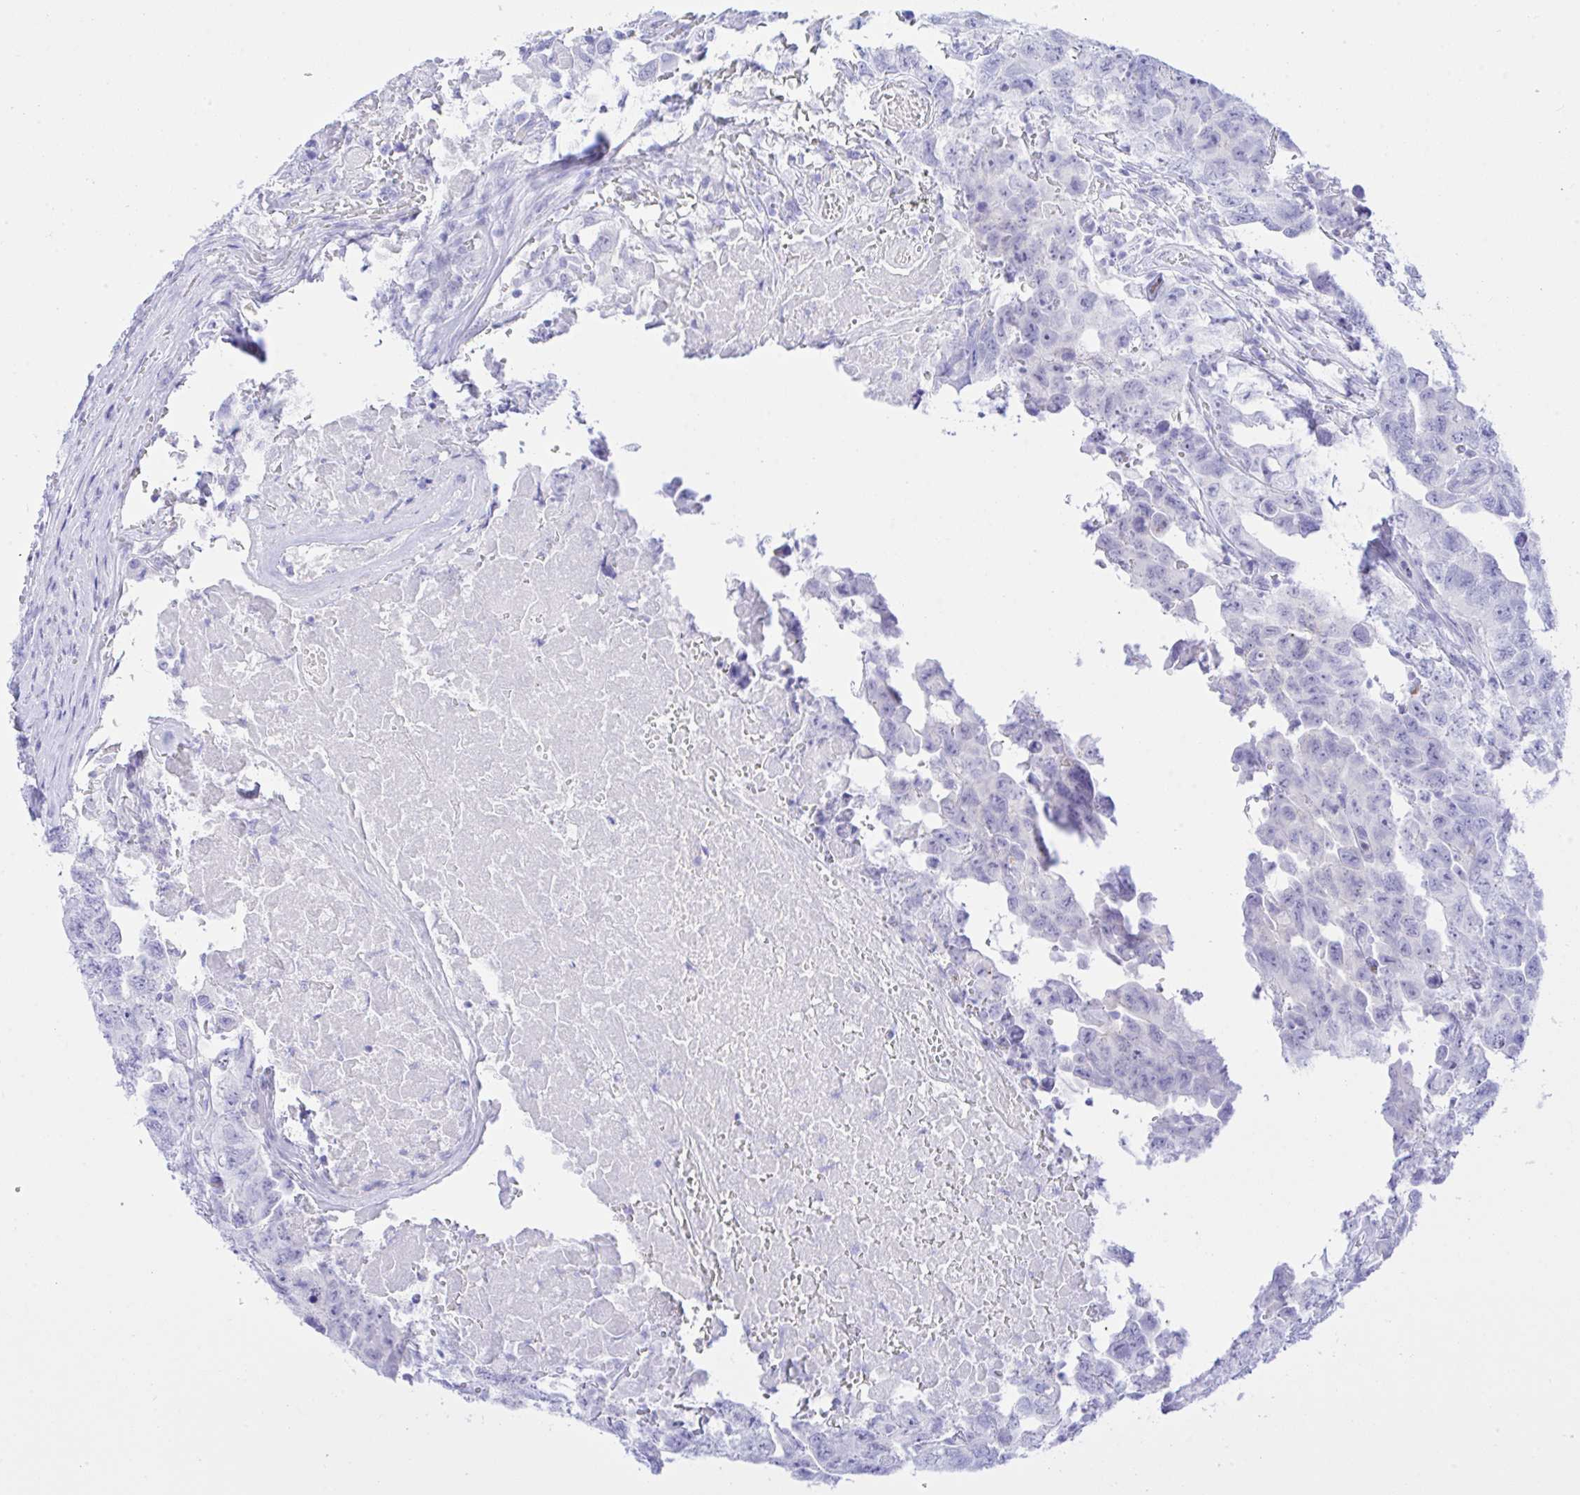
{"staining": {"intensity": "negative", "quantity": "none", "location": "none"}, "tissue": "testis cancer", "cell_type": "Tumor cells", "image_type": "cancer", "snomed": [{"axis": "morphology", "description": "Carcinoma, Embryonal, NOS"}, {"axis": "topography", "description": "Testis"}], "caption": "A histopathology image of human testis cancer (embryonal carcinoma) is negative for staining in tumor cells.", "gene": "SELENOV", "patient": {"sex": "male", "age": 22}}